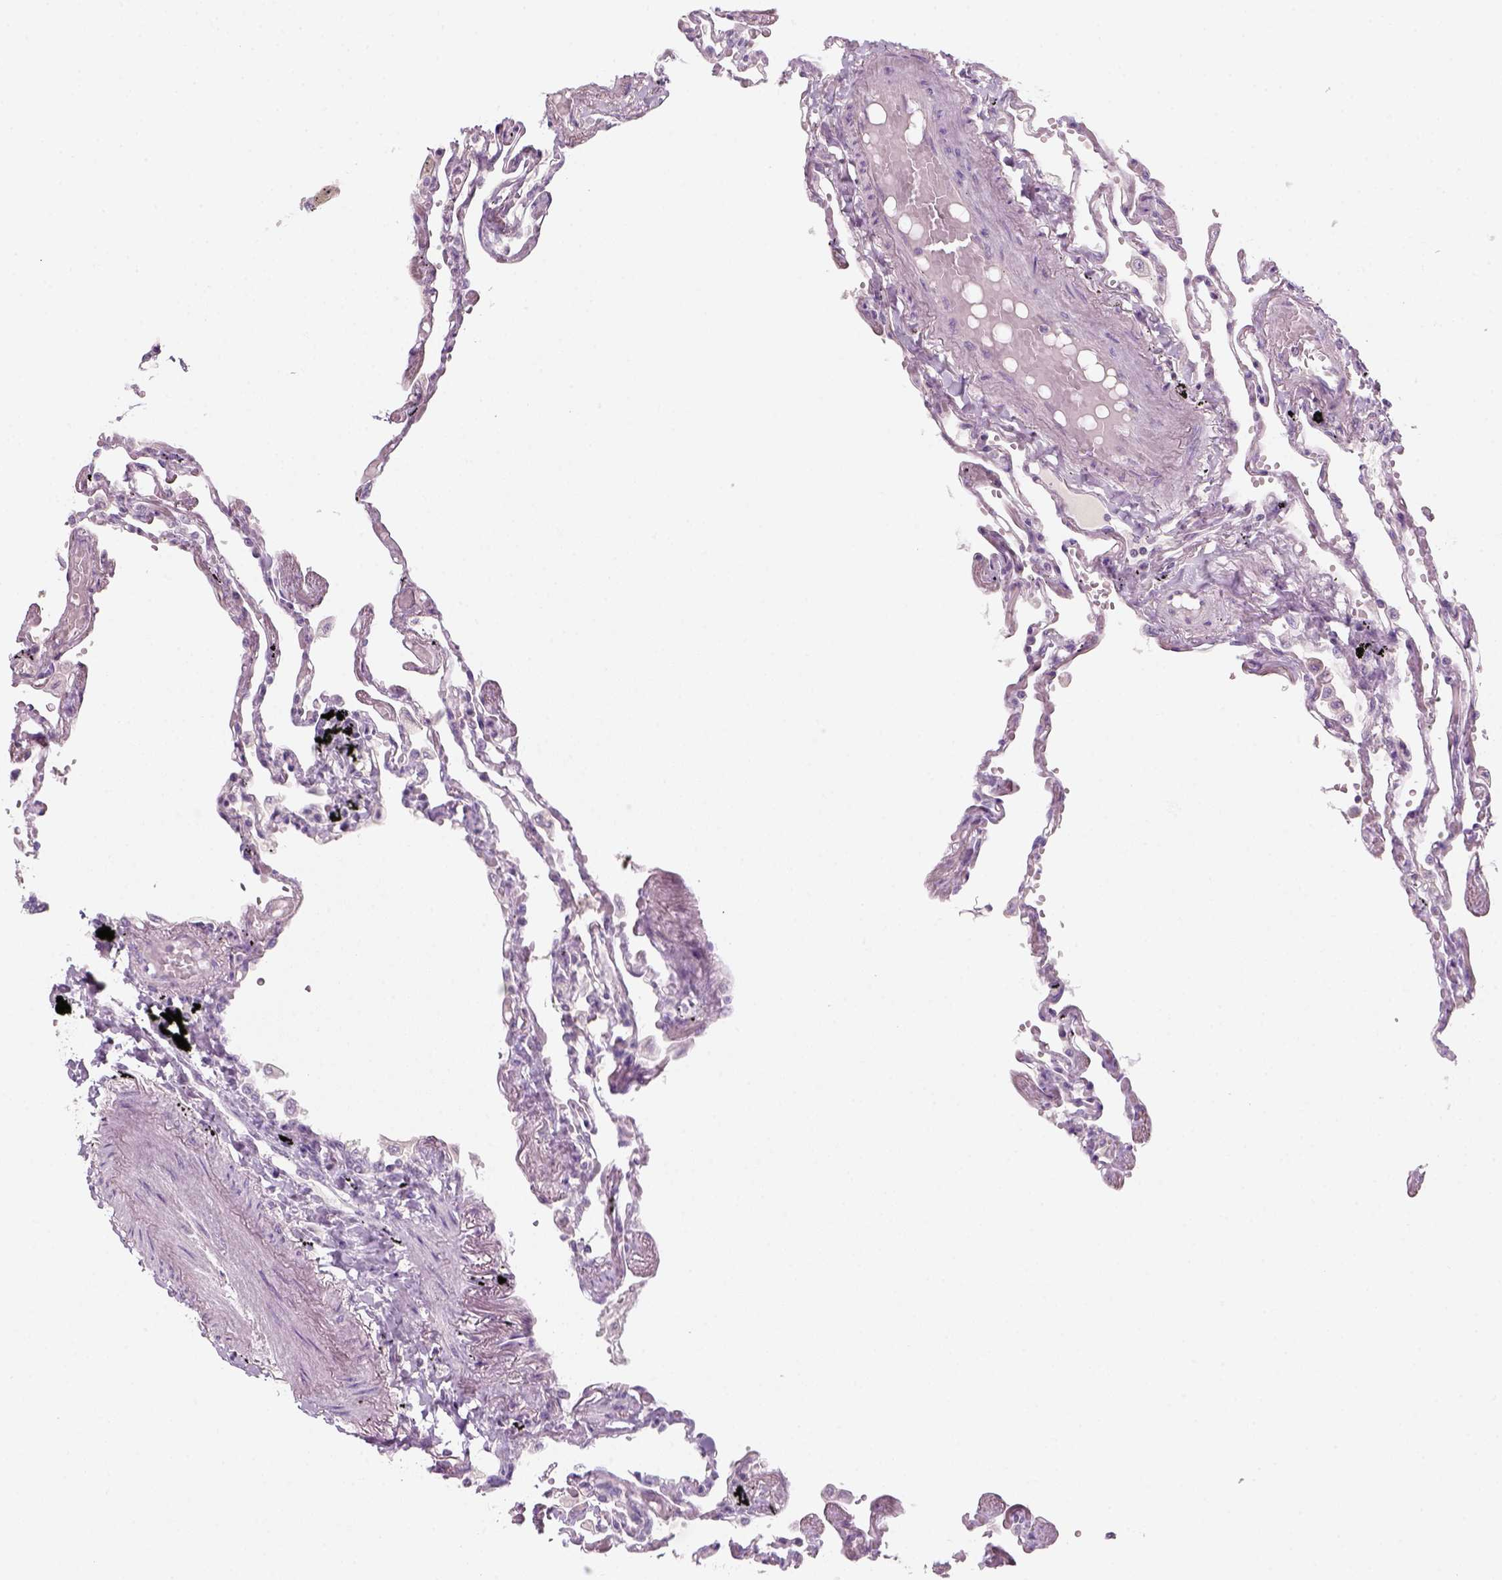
{"staining": {"intensity": "negative", "quantity": "none", "location": "none"}, "tissue": "lung", "cell_type": "Alveolar cells", "image_type": "normal", "snomed": [{"axis": "morphology", "description": "Normal tissue, NOS"}, {"axis": "morphology", "description": "Adenocarcinoma, NOS"}, {"axis": "topography", "description": "Cartilage tissue"}, {"axis": "topography", "description": "Lung"}], "caption": "Protein analysis of unremarkable lung shows no significant positivity in alveolar cells.", "gene": "KRT25", "patient": {"sex": "female", "age": 67}}